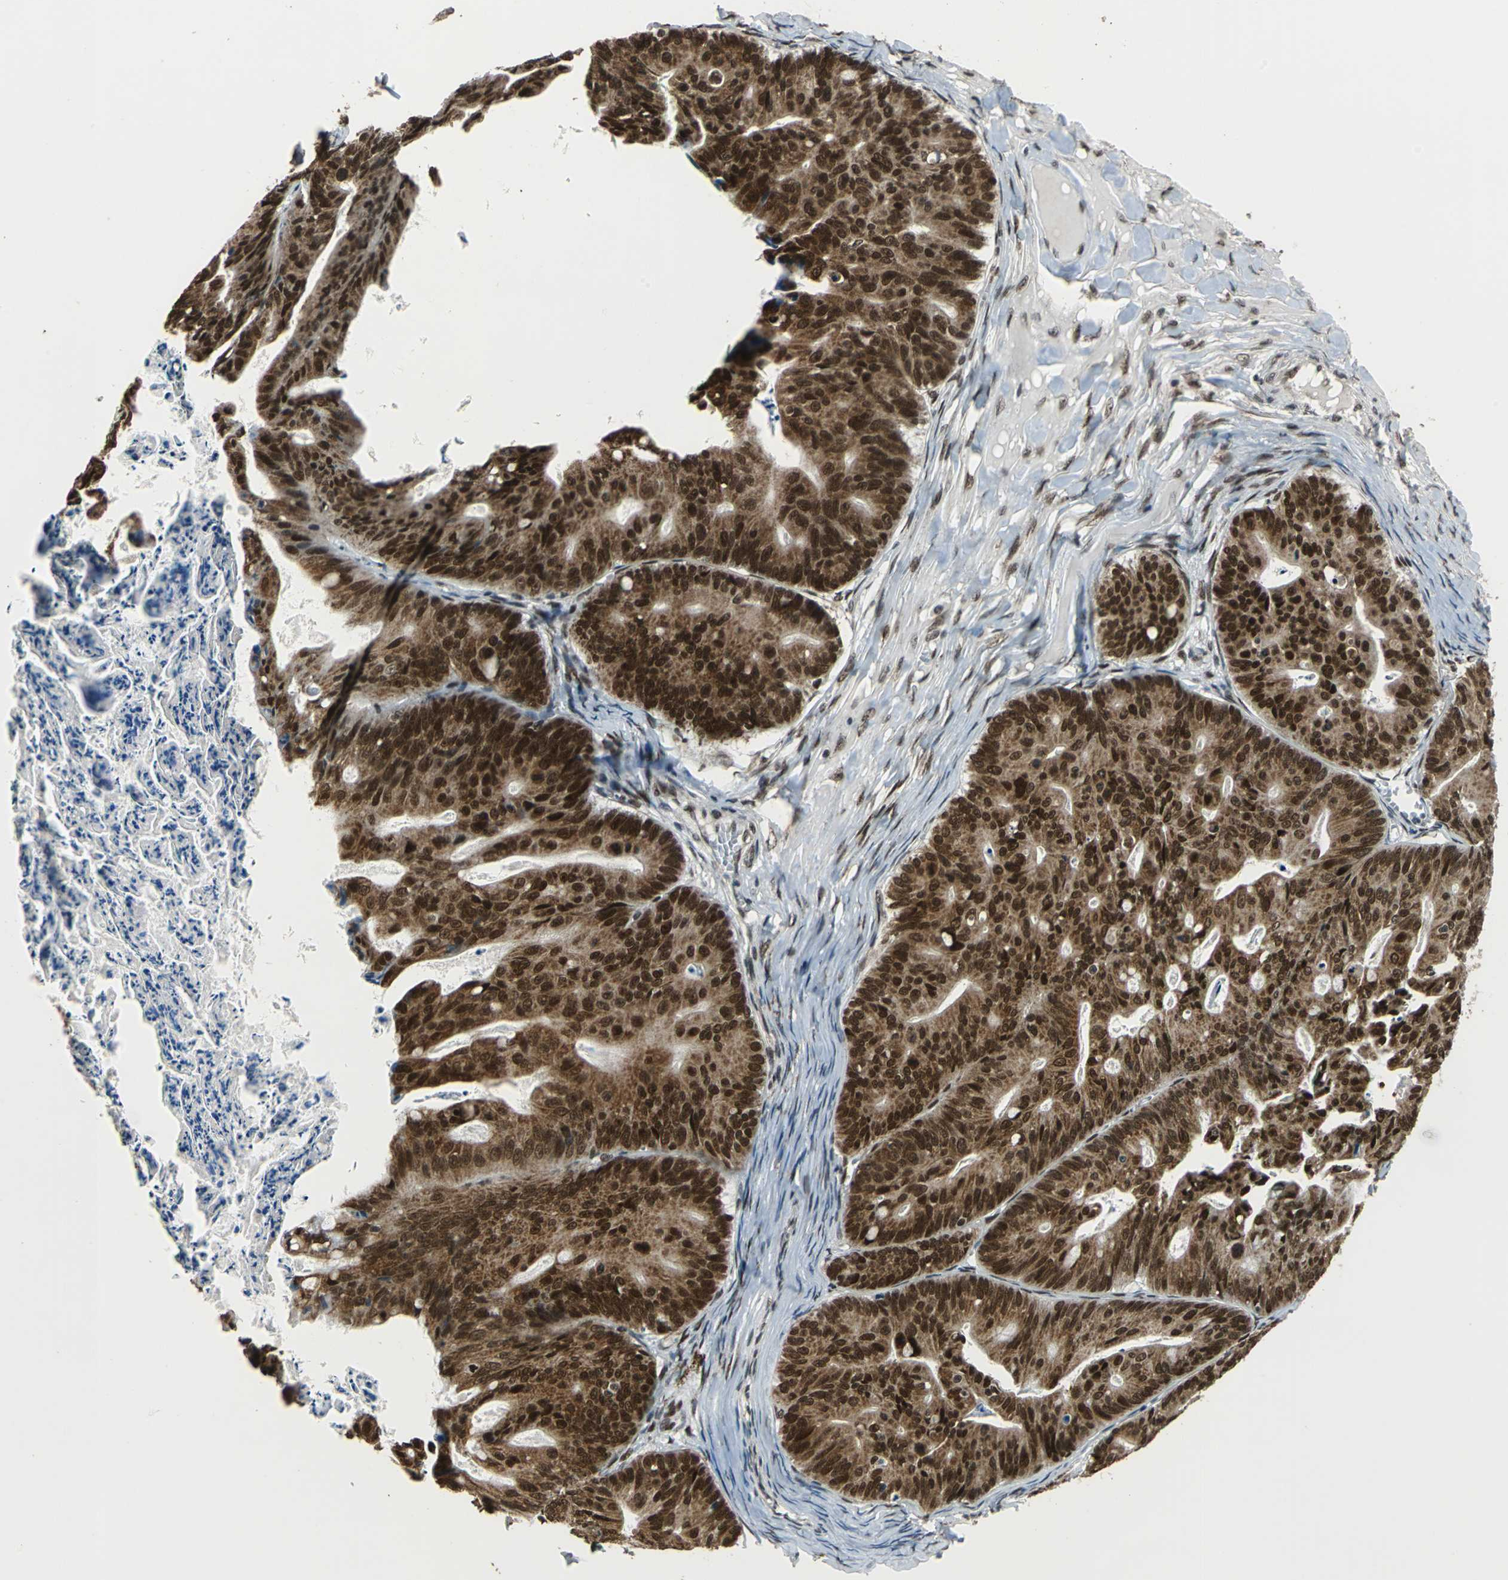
{"staining": {"intensity": "strong", "quantity": ">75%", "location": "cytoplasmic/membranous,nuclear"}, "tissue": "ovarian cancer", "cell_type": "Tumor cells", "image_type": "cancer", "snomed": [{"axis": "morphology", "description": "Cystadenocarcinoma, mucinous, NOS"}, {"axis": "topography", "description": "Ovary"}], "caption": "Ovarian cancer (mucinous cystadenocarcinoma) stained with DAB (3,3'-diaminobenzidine) IHC exhibits high levels of strong cytoplasmic/membranous and nuclear staining in approximately >75% of tumor cells. The staining was performed using DAB to visualize the protein expression in brown, while the nuclei were stained in blue with hematoxylin (Magnification: 20x).", "gene": "BCLAF1", "patient": {"sex": "female", "age": 36}}